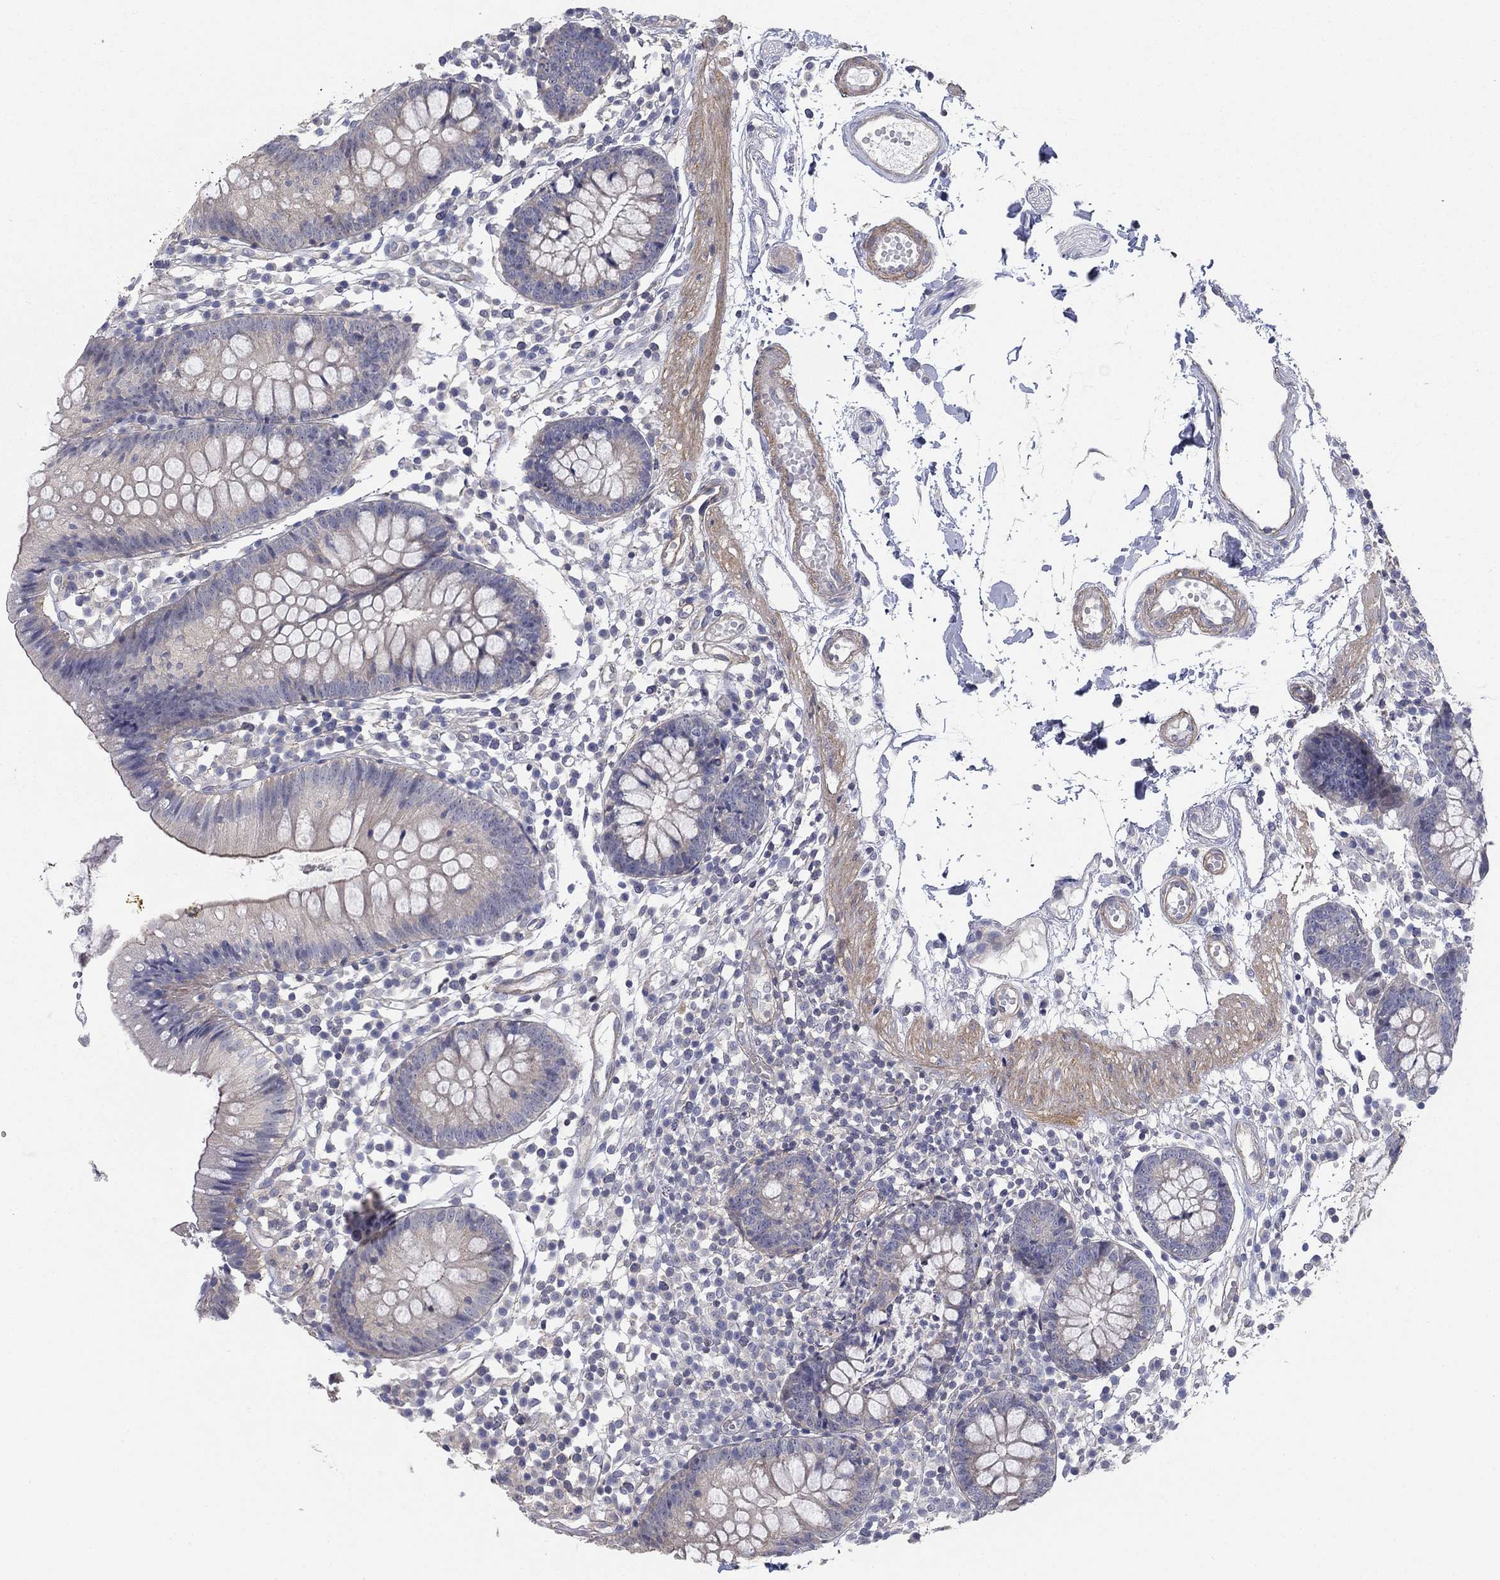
{"staining": {"intensity": "negative", "quantity": "none", "location": "none"}, "tissue": "colon", "cell_type": "Endothelial cells", "image_type": "normal", "snomed": [{"axis": "morphology", "description": "Normal tissue, NOS"}, {"axis": "topography", "description": "Rectum"}], "caption": "This is an immunohistochemistry (IHC) micrograph of benign colon. There is no positivity in endothelial cells.", "gene": "GRK7", "patient": {"sex": "male", "age": 70}}